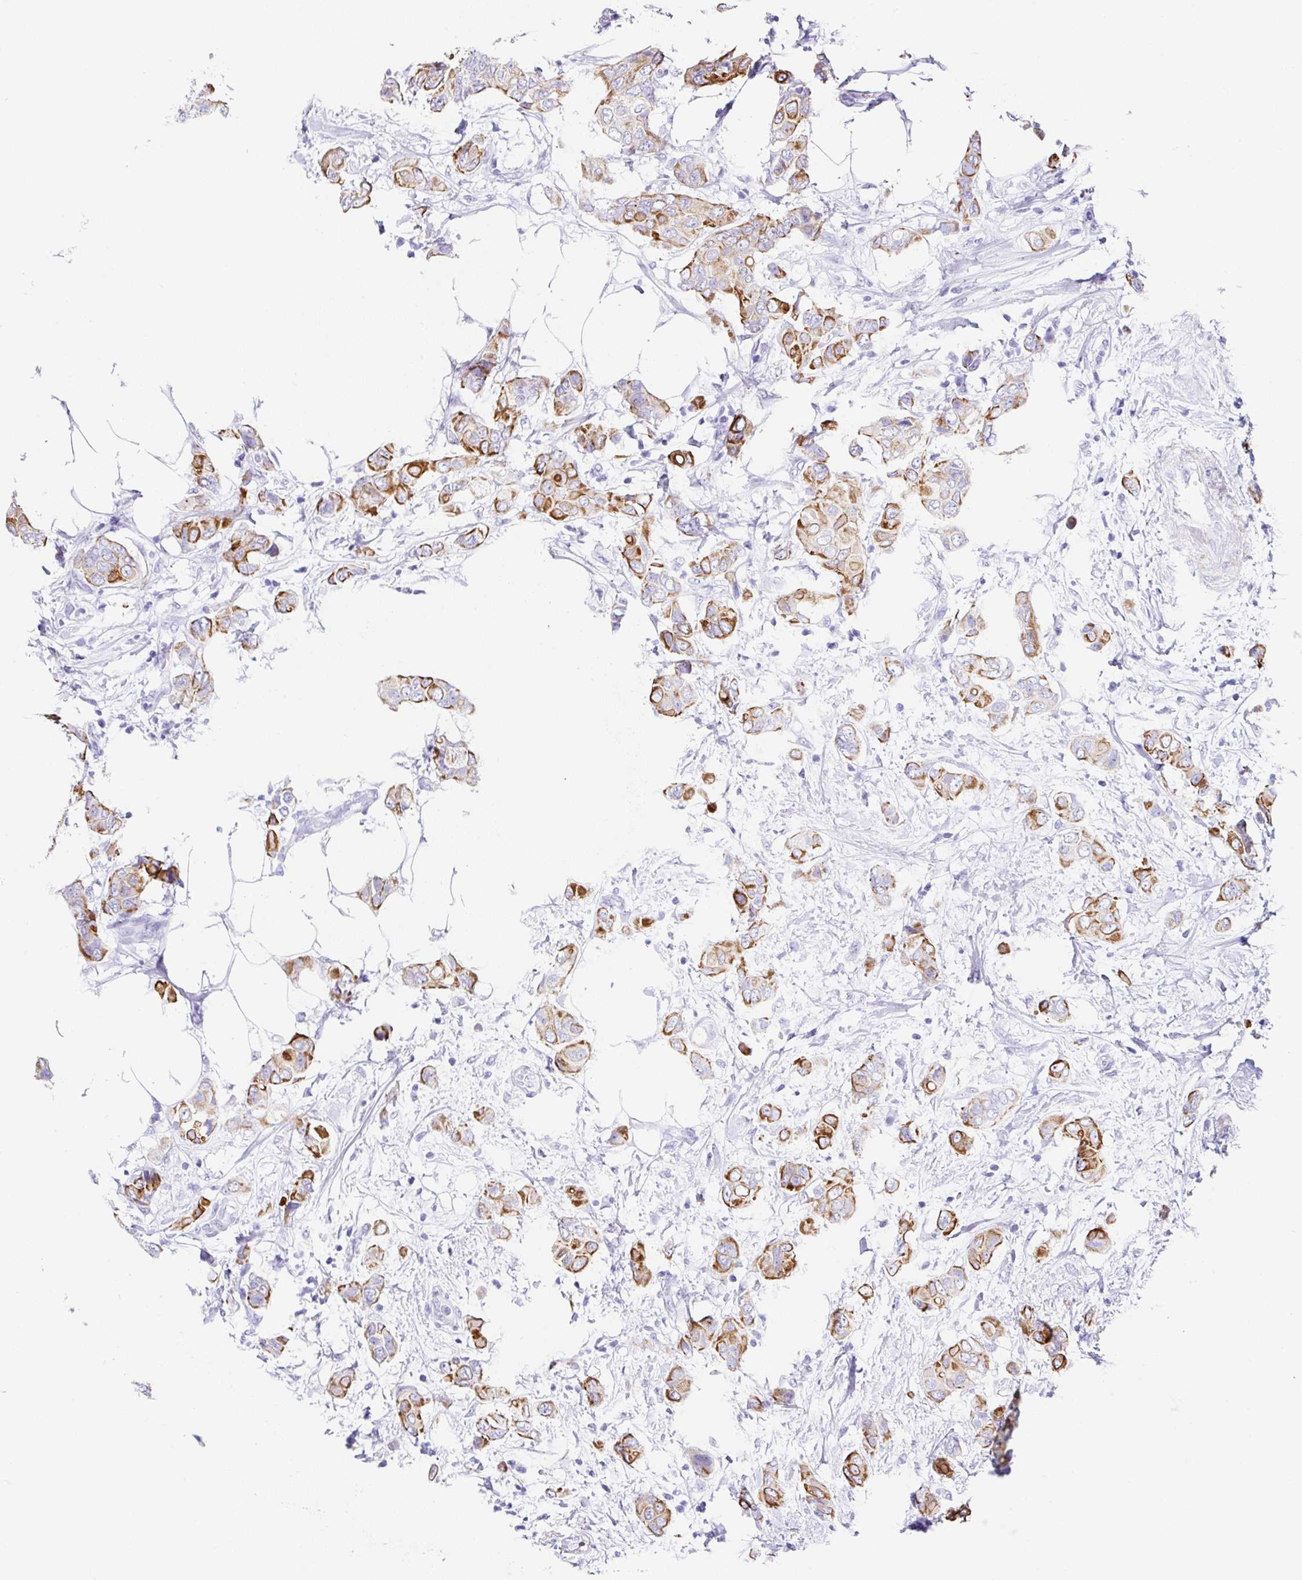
{"staining": {"intensity": "strong", "quantity": "25%-75%", "location": "cytoplasmic/membranous"}, "tissue": "breast cancer", "cell_type": "Tumor cells", "image_type": "cancer", "snomed": [{"axis": "morphology", "description": "Lobular carcinoma"}, {"axis": "topography", "description": "Breast"}], "caption": "Strong cytoplasmic/membranous expression for a protein is identified in about 25%-75% of tumor cells of breast cancer using IHC.", "gene": "CLDND2", "patient": {"sex": "female", "age": 51}}